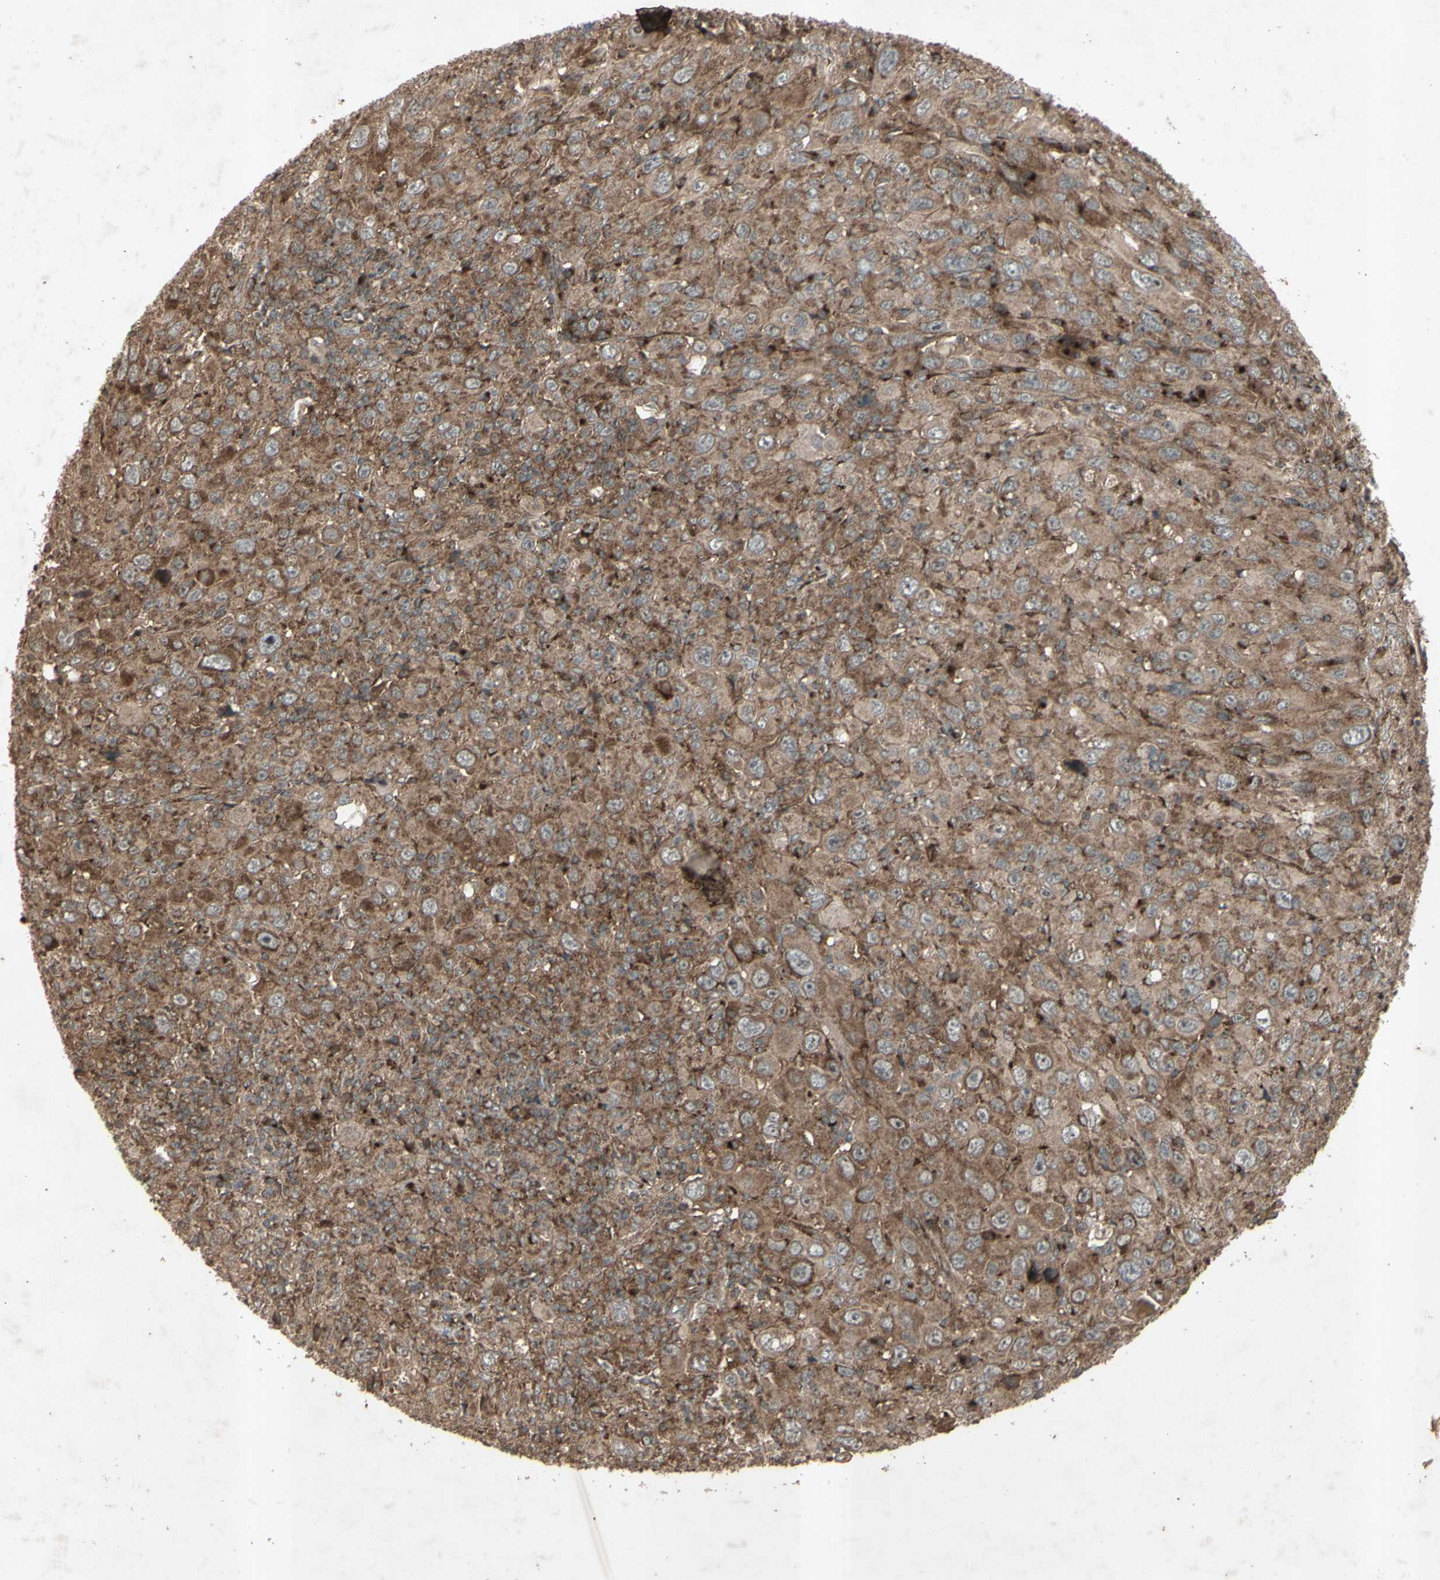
{"staining": {"intensity": "moderate", "quantity": ">75%", "location": "cytoplasmic/membranous"}, "tissue": "melanoma", "cell_type": "Tumor cells", "image_type": "cancer", "snomed": [{"axis": "morphology", "description": "Malignant melanoma, Metastatic site"}, {"axis": "topography", "description": "Skin"}], "caption": "Immunohistochemical staining of malignant melanoma (metastatic site) shows medium levels of moderate cytoplasmic/membranous protein staining in about >75% of tumor cells. (DAB (3,3'-diaminobenzidine) IHC, brown staining for protein, blue staining for nuclei).", "gene": "AP1G1", "patient": {"sex": "female", "age": 56}}